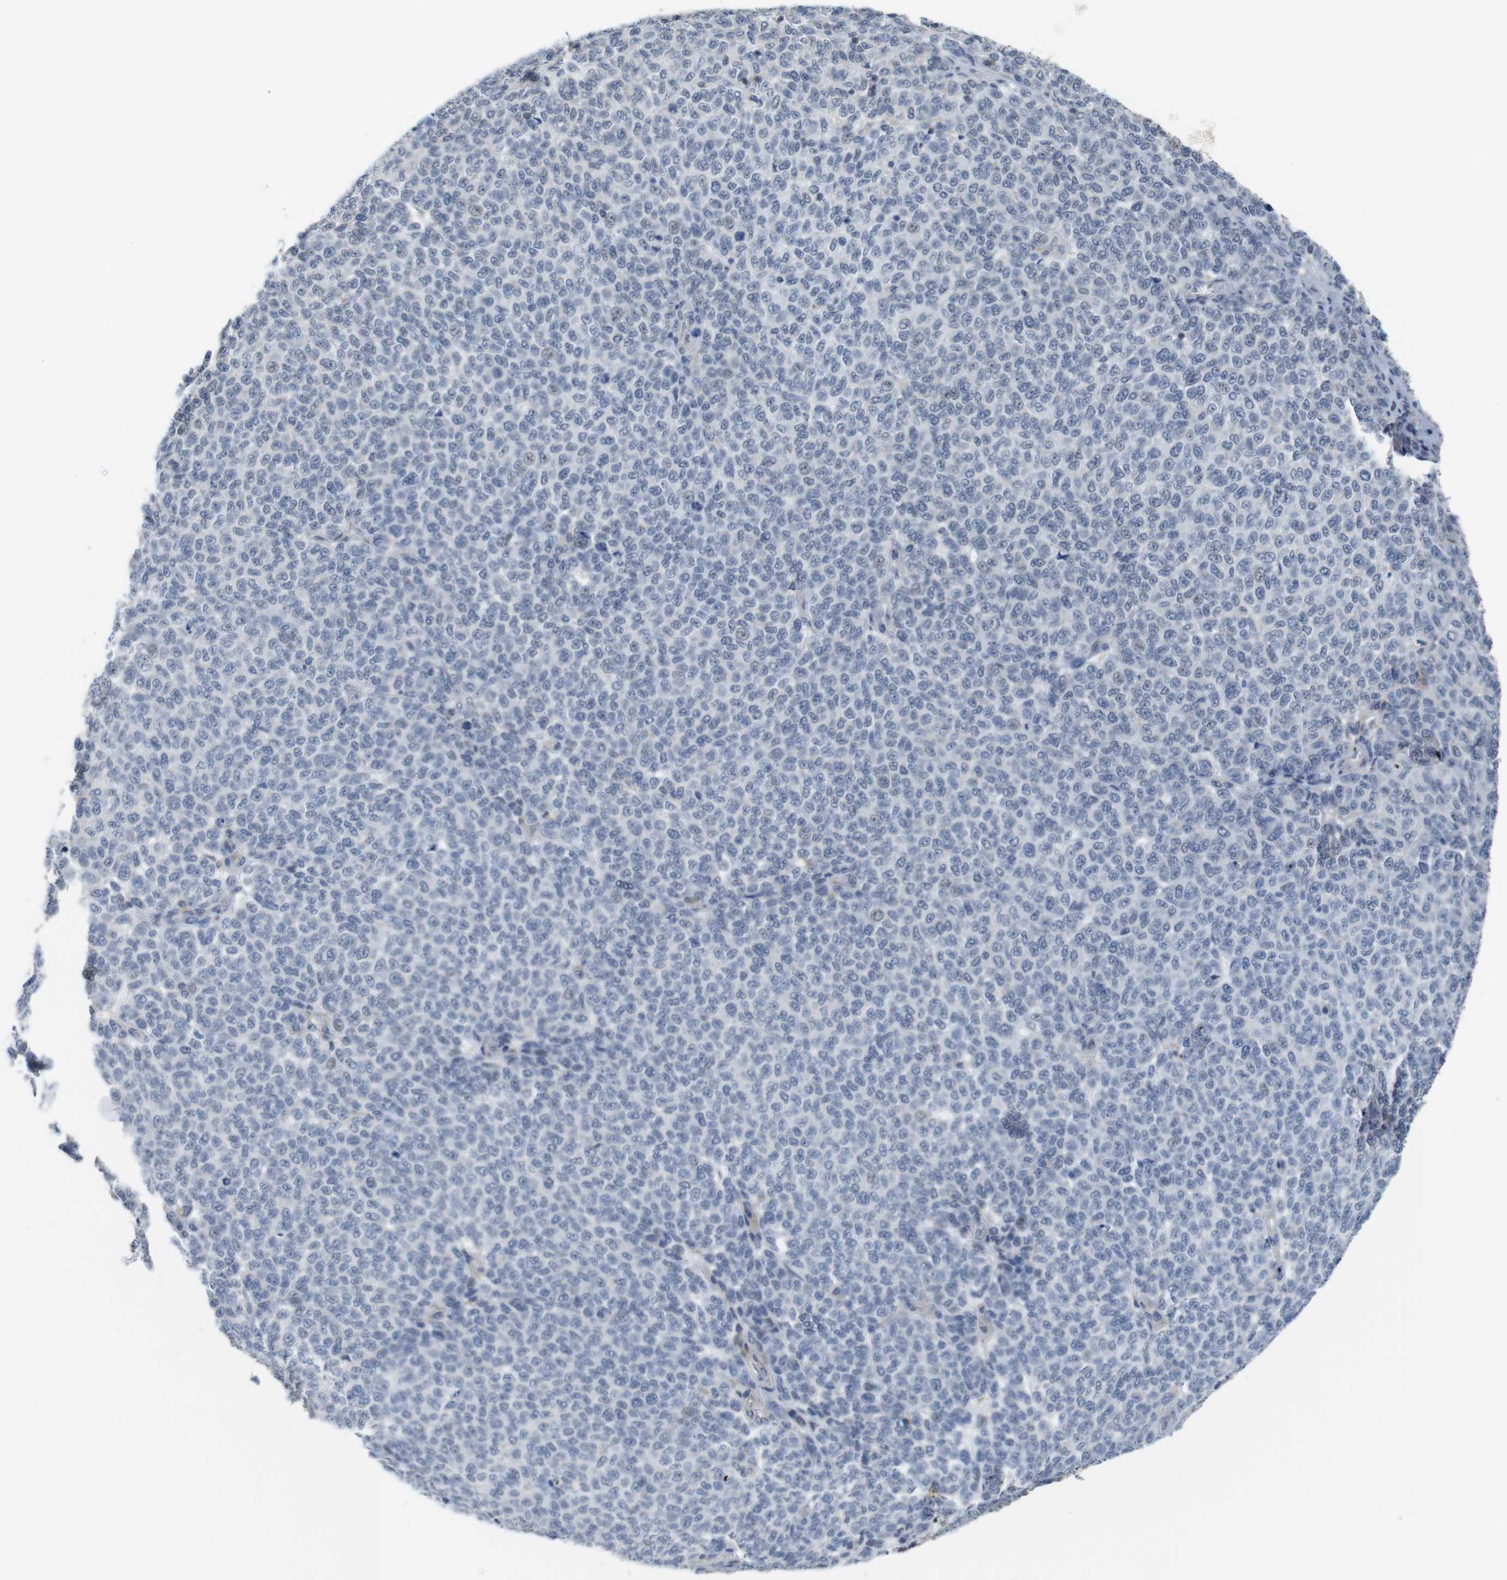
{"staining": {"intensity": "negative", "quantity": "none", "location": "none"}, "tissue": "melanoma", "cell_type": "Tumor cells", "image_type": "cancer", "snomed": [{"axis": "morphology", "description": "Malignant melanoma, NOS"}, {"axis": "topography", "description": "Skin"}], "caption": "Tumor cells show no significant protein positivity in malignant melanoma.", "gene": "OTOF", "patient": {"sex": "male", "age": 59}}